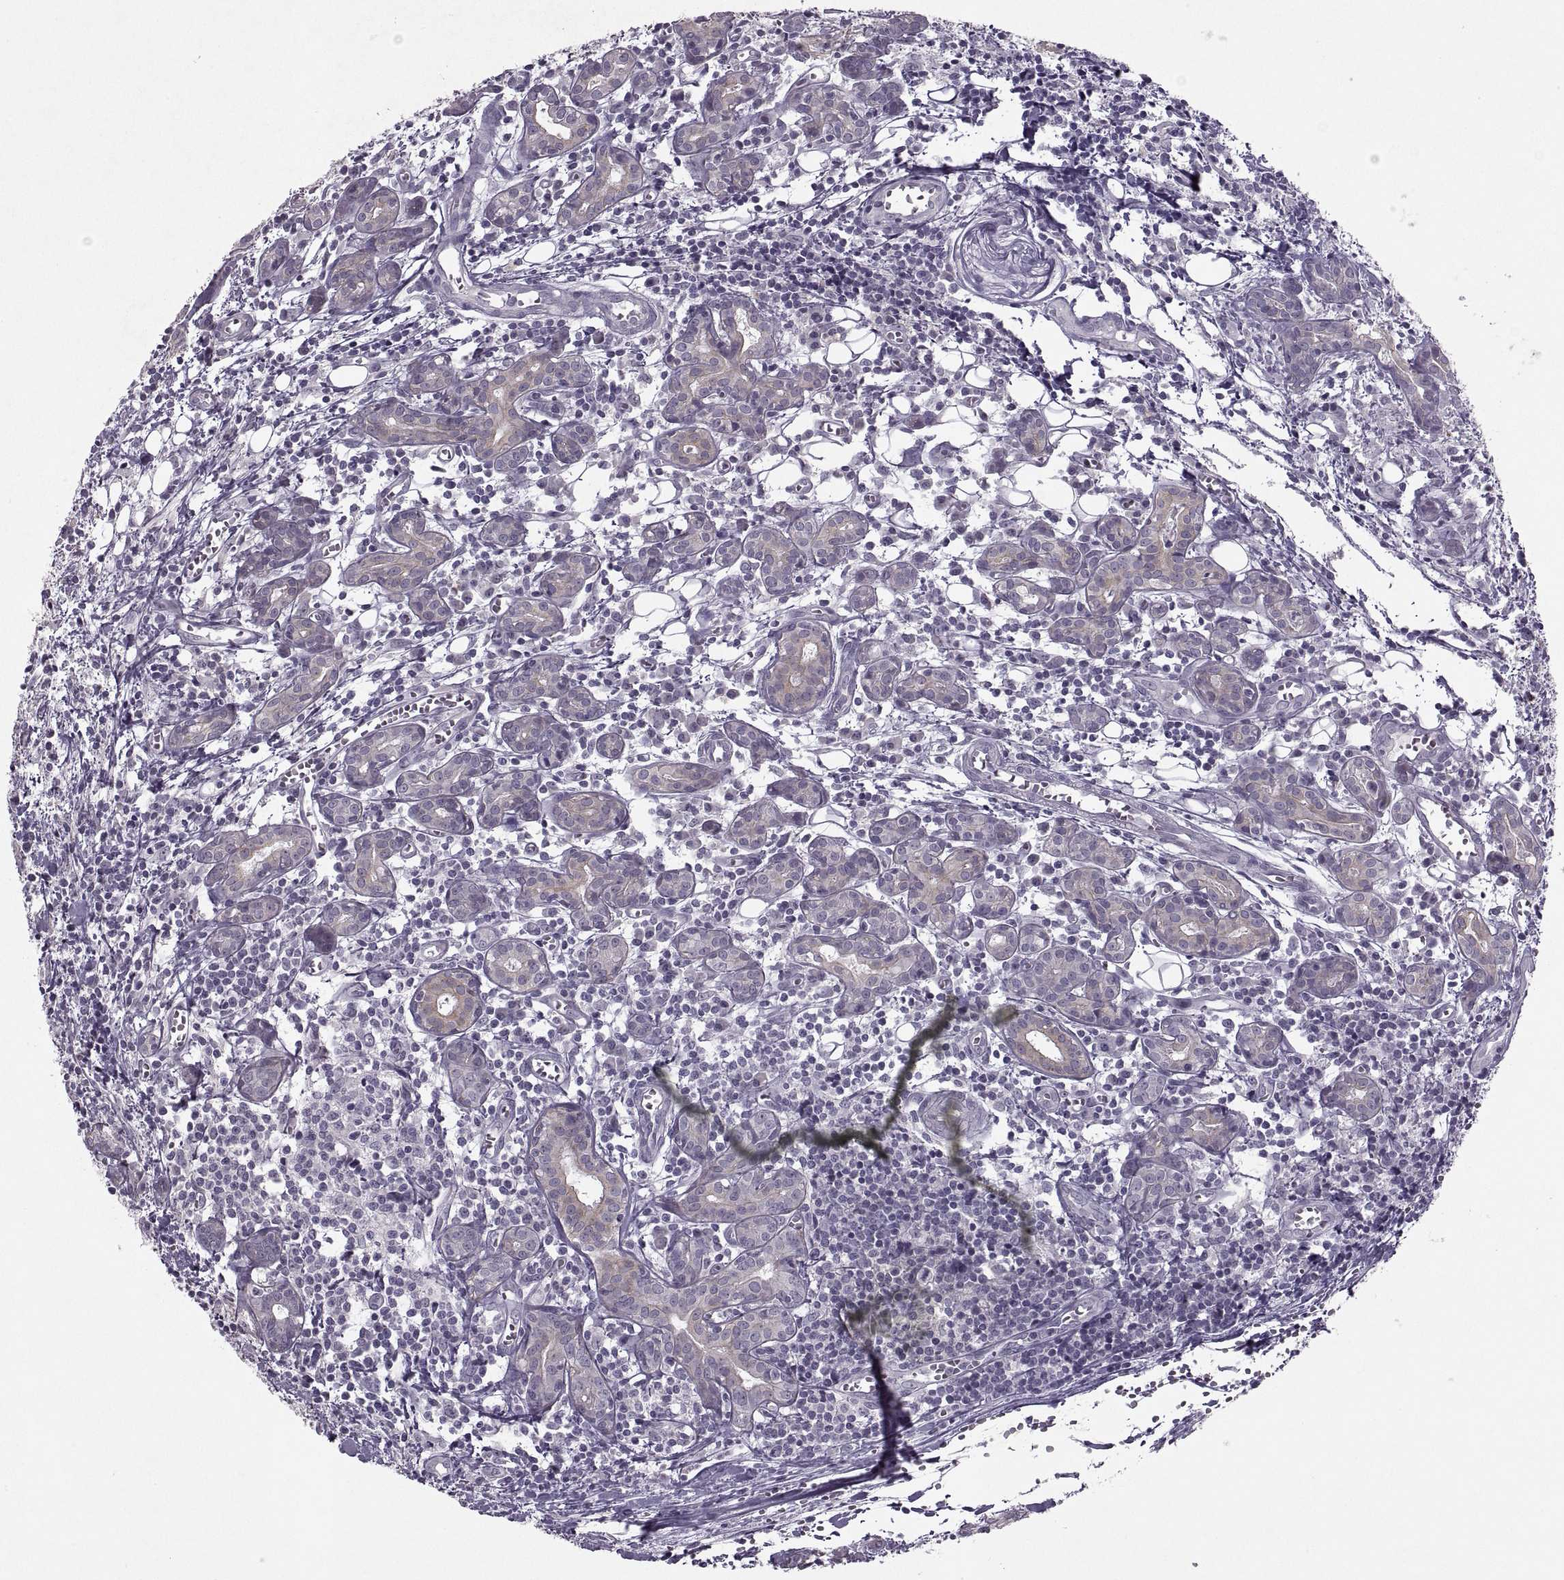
{"staining": {"intensity": "weak", "quantity": "<25%", "location": "cytoplasmic/membranous"}, "tissue": "head and neck cancer", "cell_type": "Tumor cells", "image_type": "cancer", "snomed": [{"axis": "morphology", "description": "Adenocarcinoma, NOS"}, {"axis": "topography", "description": "Head-Neck"}], "caption": "This image is of adenocarcinoma (head and neck) stained with immunohistochemistry (IHC) to label a protein in brown with the nuclei are counter-stained blue. There is no staining in tumor cells.", "gene": "MGAT4D", "patient": {"sex": "male", "age": 76}}